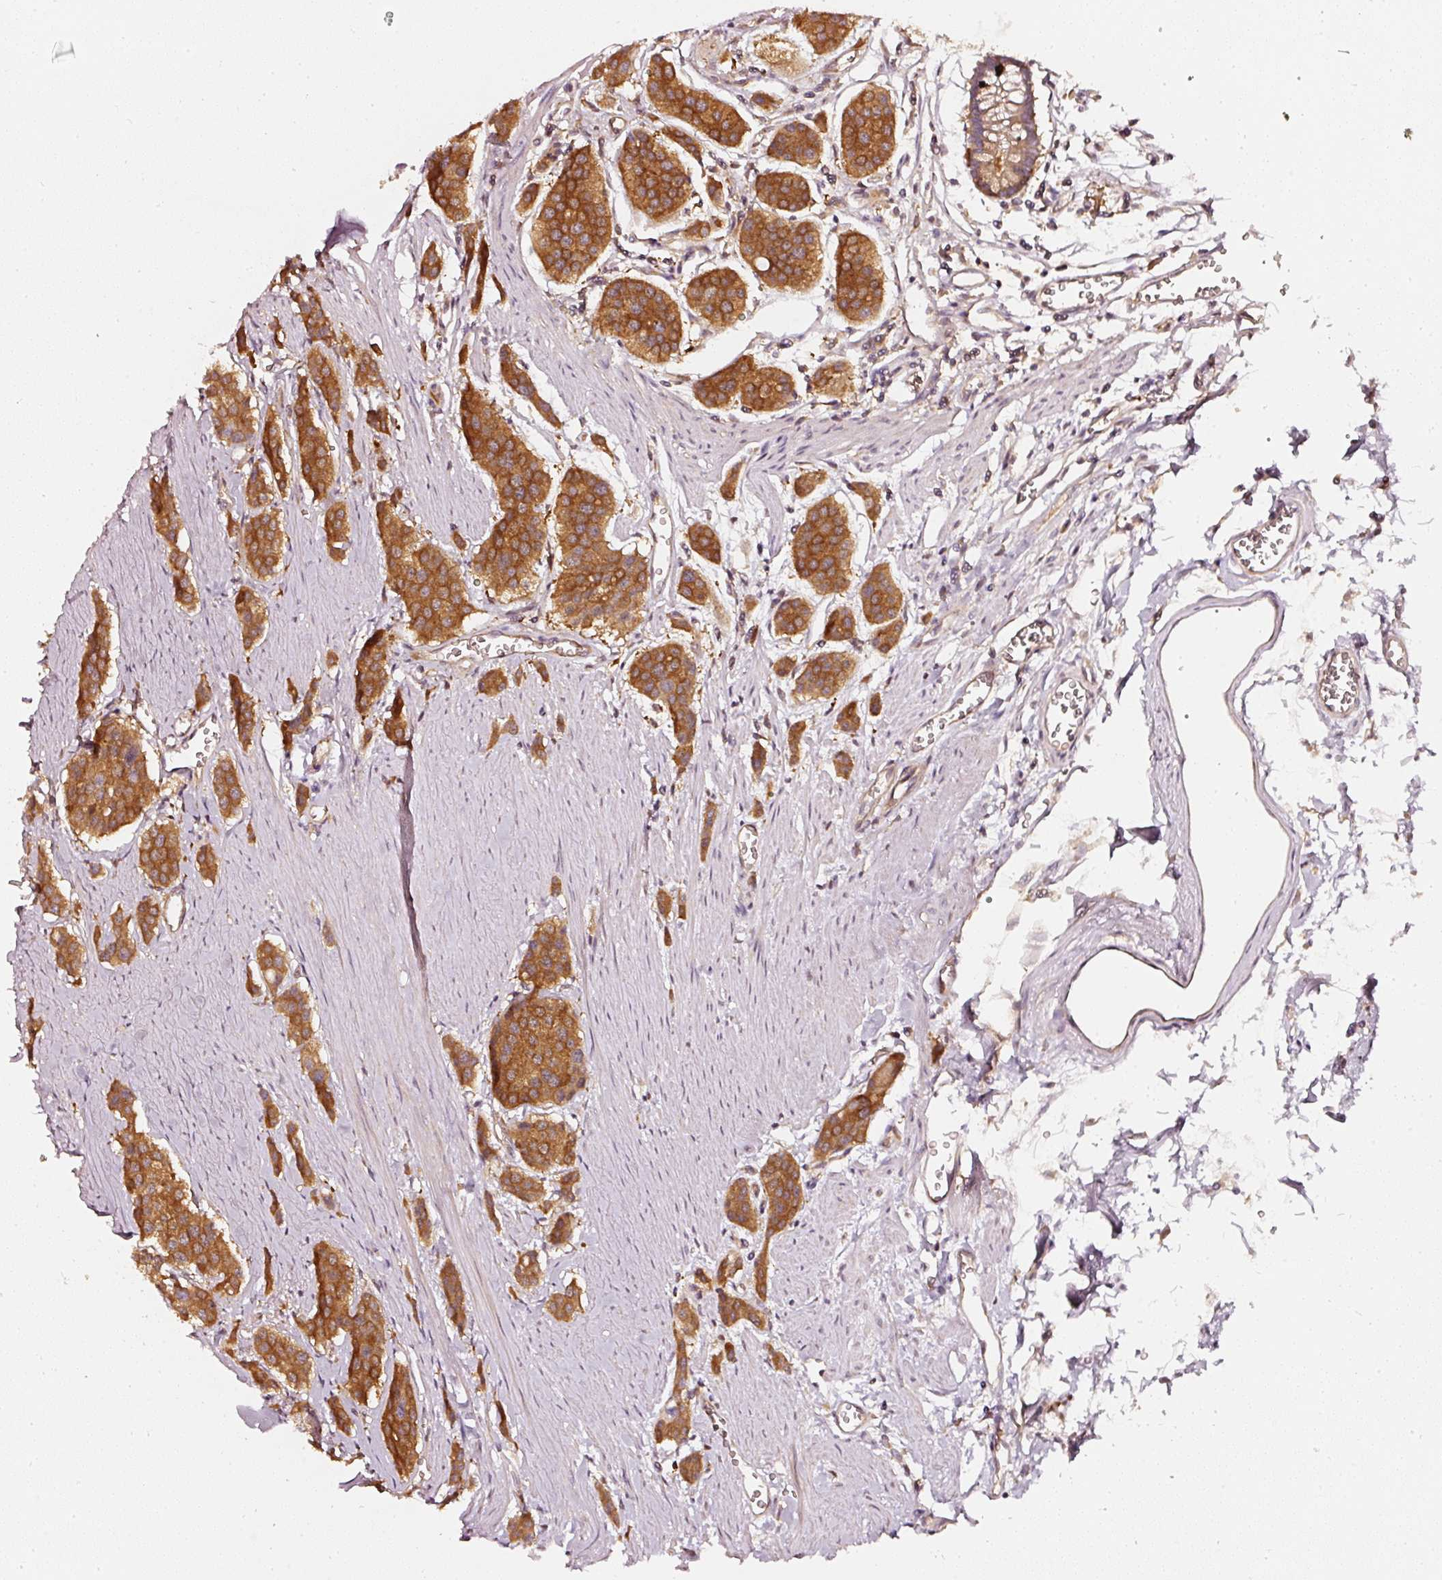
{"staining": {"intensity": "strong", "quantity": ">75%", "location": "cytoplasmic/membranous"}, "tissue": "carcinoid", "cell_type": "Tumor cells", "image_type": "cancer", "snomed": [{"axis": "morphology", "description": "Carcinoid, malignant, NOS"}, {"axis": "topography", "description": "Small intestine"}], "caption": "There is high levels of strong cytoplasmic/membranous staining in tumor cells of carcinoid (malignant), as demonstrated by immunohistochemical staining (brown color).", "gene": "ASMTL", "patient": {"sex": "male", "age": 60}}